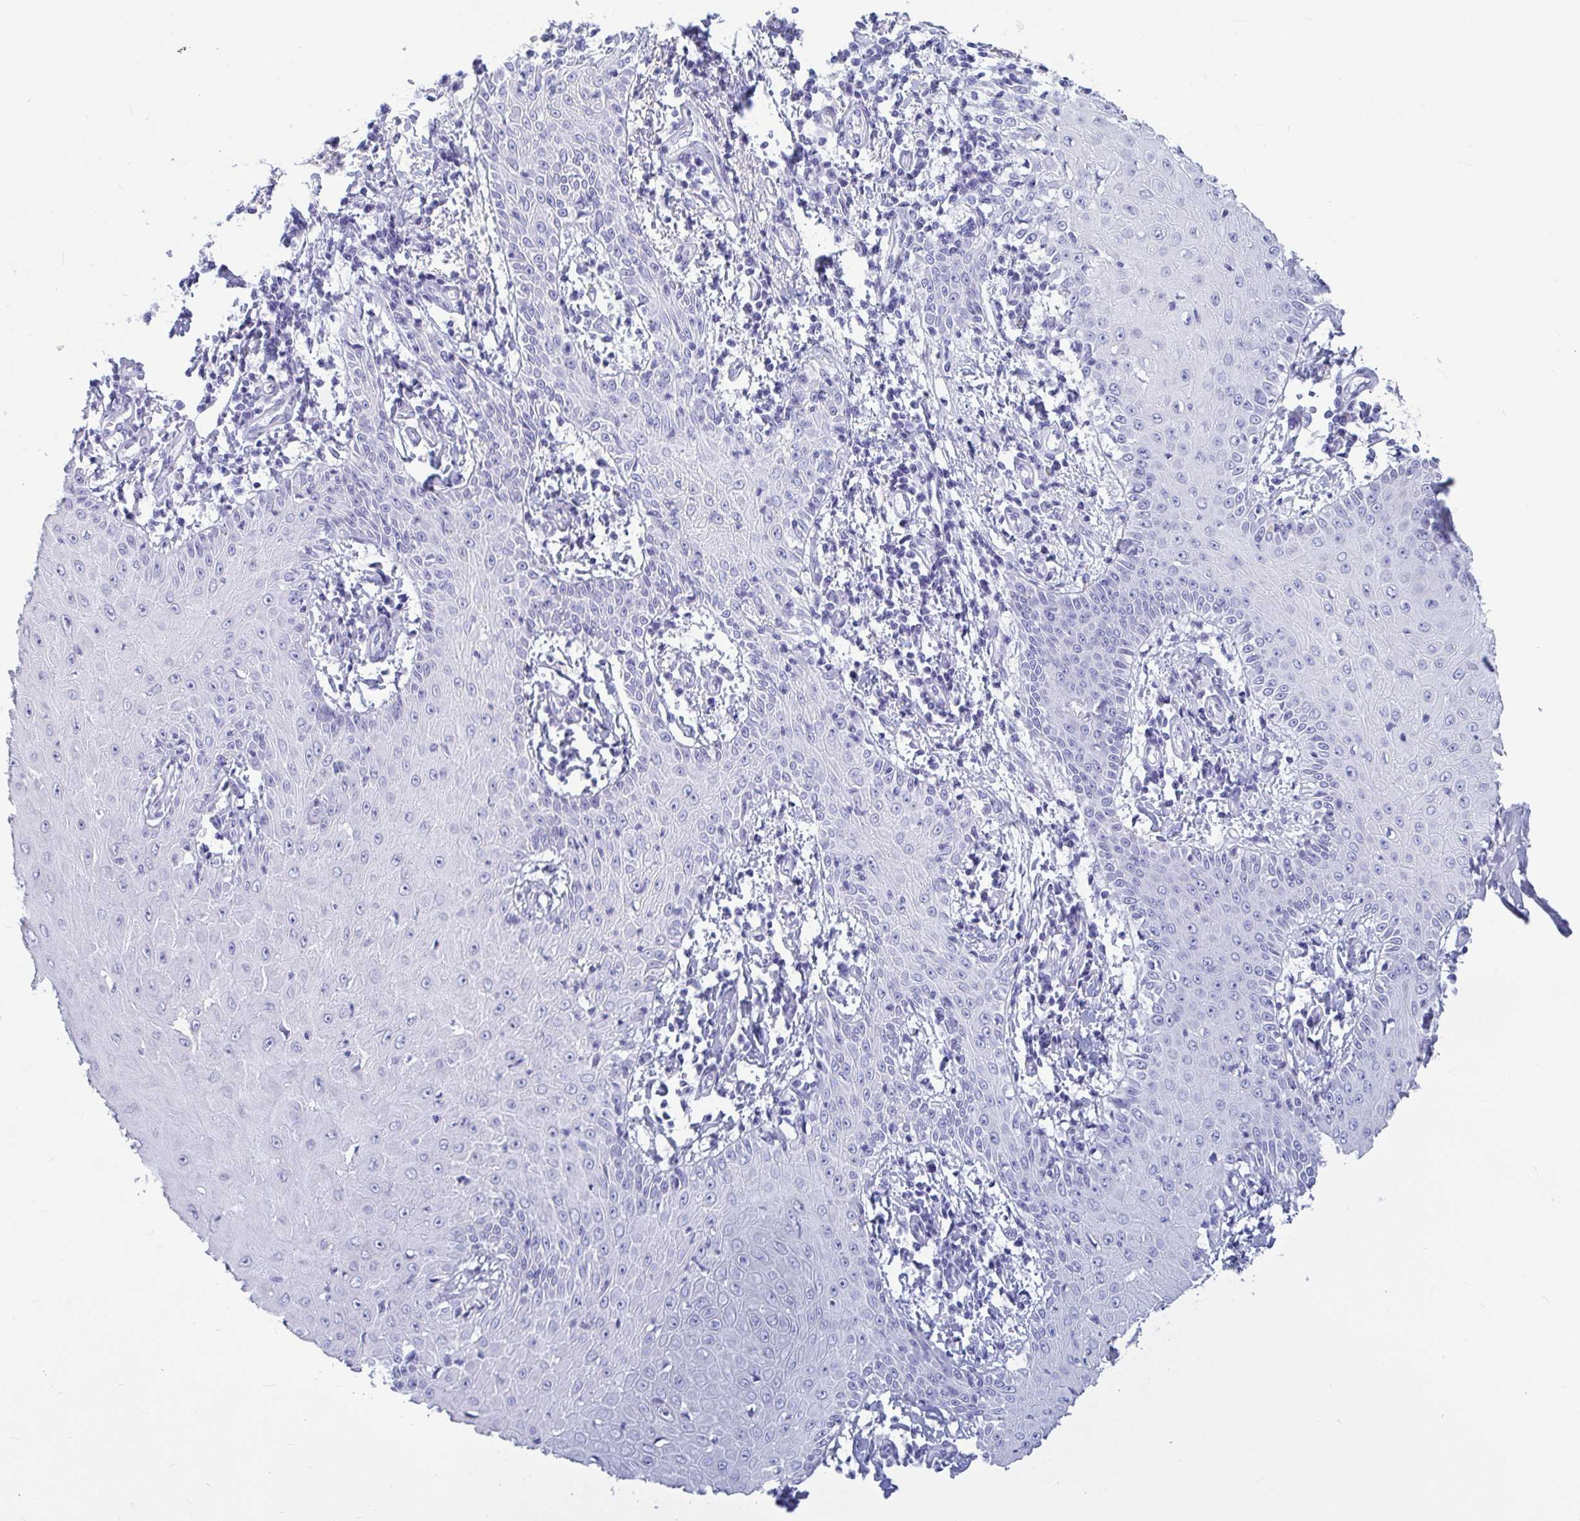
{"staining": {"intensity": "negative", "quantity": "none", "location": "none"}, "tissue": "skin cancer", "cell_type": "Tumor cells", "image_type": "cancer", "snomed": [{"axis": "morphology", "description": "Squamous cell carcinoma, NOS"}, {"axis": "topography", "description": "Skin"}], "caption": "An immunohistochemistry (IHC) histopathology image of squamous cell carcinoma (skin) is shown. There is no staining in tumor cells of squamous cell carcinoma (skin). (Stains: DAB immunohistochemistry (IHC) with hematoxylin counter stain, Microscopy: brightfield microscopy at high magnification).", "gene": "OR5J2", "patient": {"sex": "male", "age": 70}}